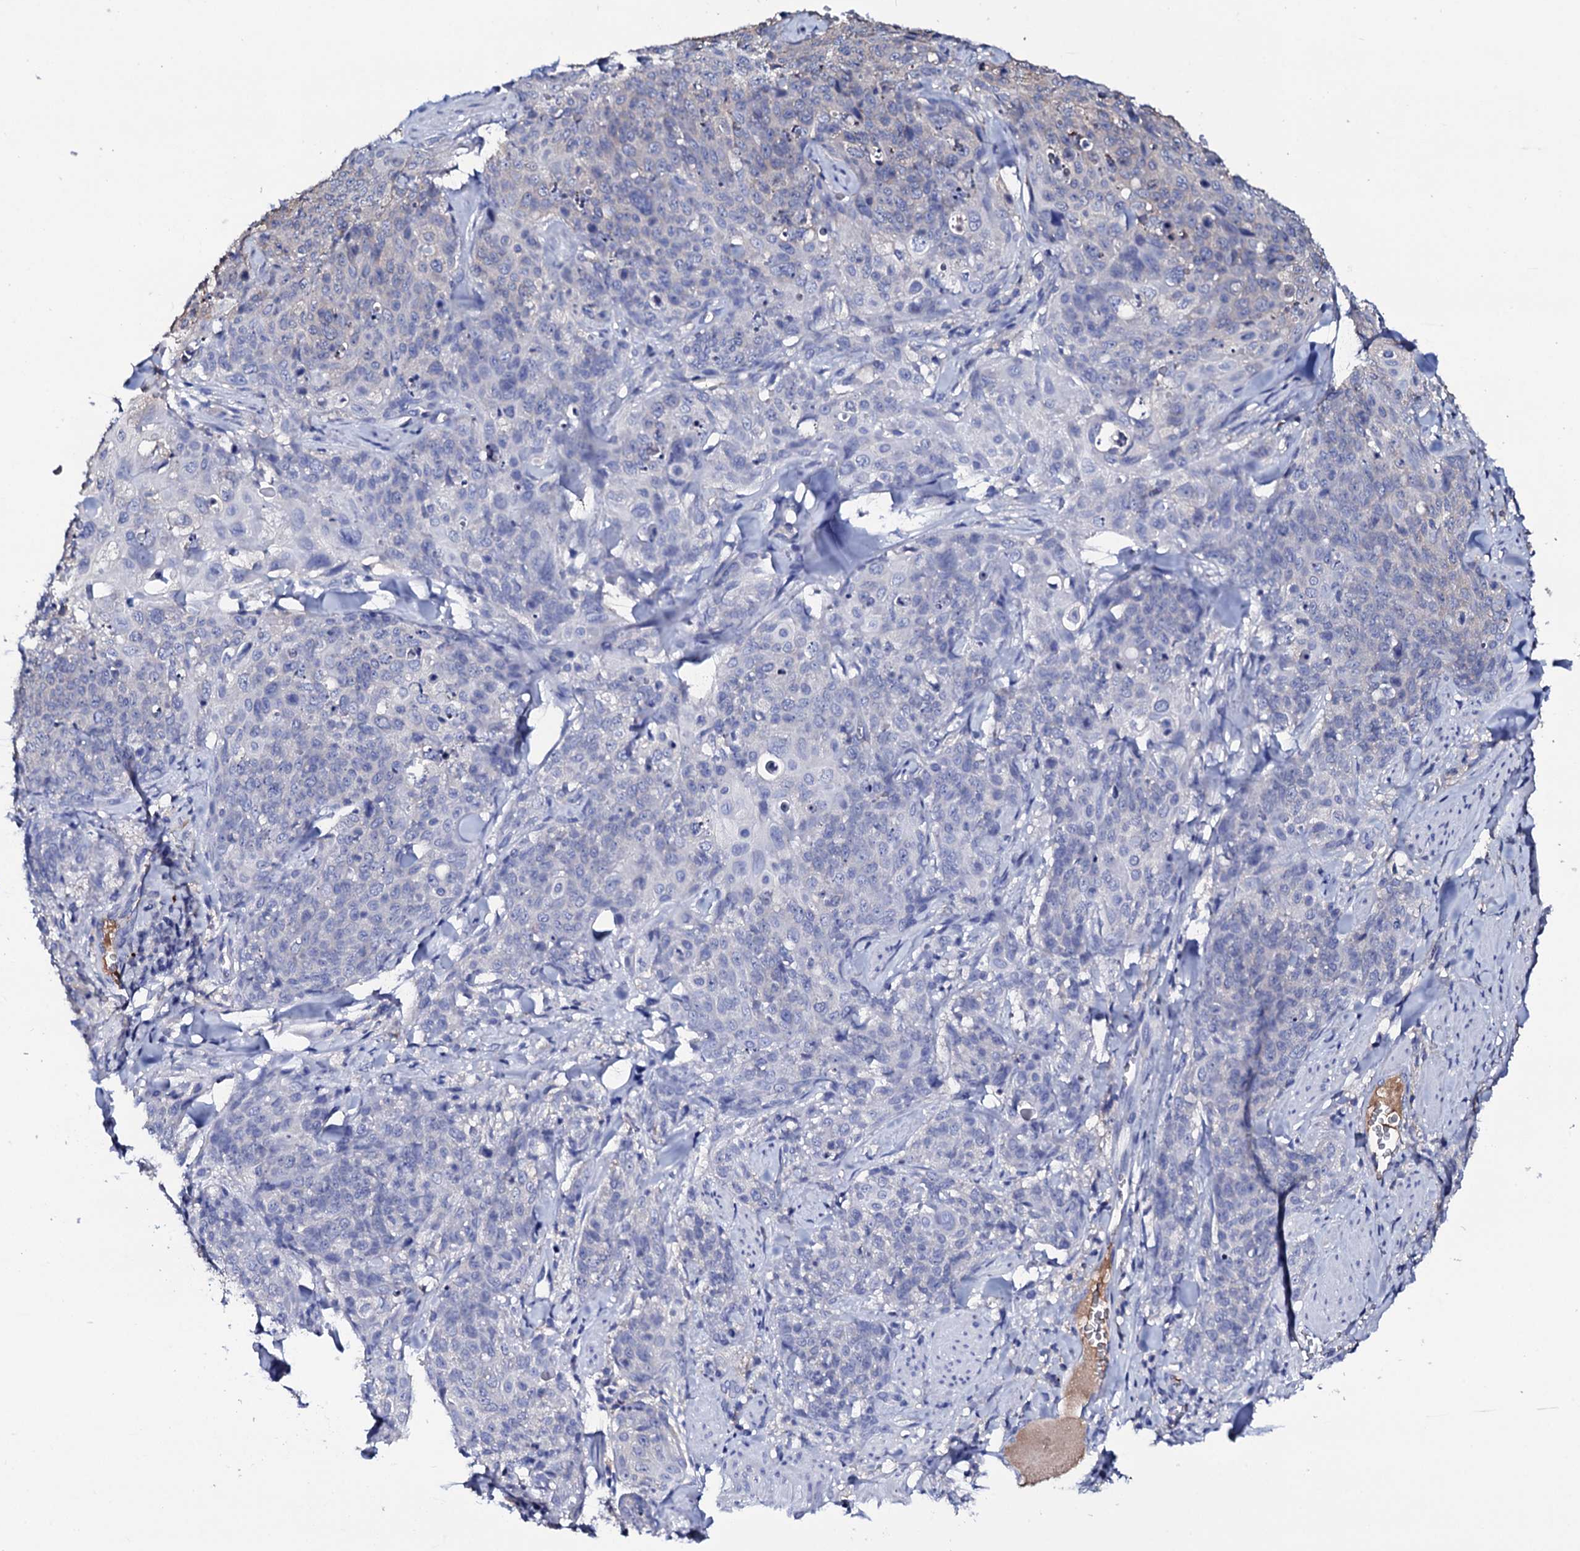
{"staining": {"intensity": "negative", "quantity": "none", "location": "none"}, "tissue": "skin cancer", "cell_type": "Tumor cells", "image_type": "cancer", "snomed": [{"axis": "morphology", "description": "Squamous cell carcinoma, NOS"}, {"axis": "topography", "description": "Skin"}, {"axis": "topography", "description": "Vulva"}], "caption": "Histopathology image shows no protein expression in tumor cells of squamous cell carcinoma (skin) tissue.", "gene": "TCAF2", "patient": {"sex": "female", "age": 85}}